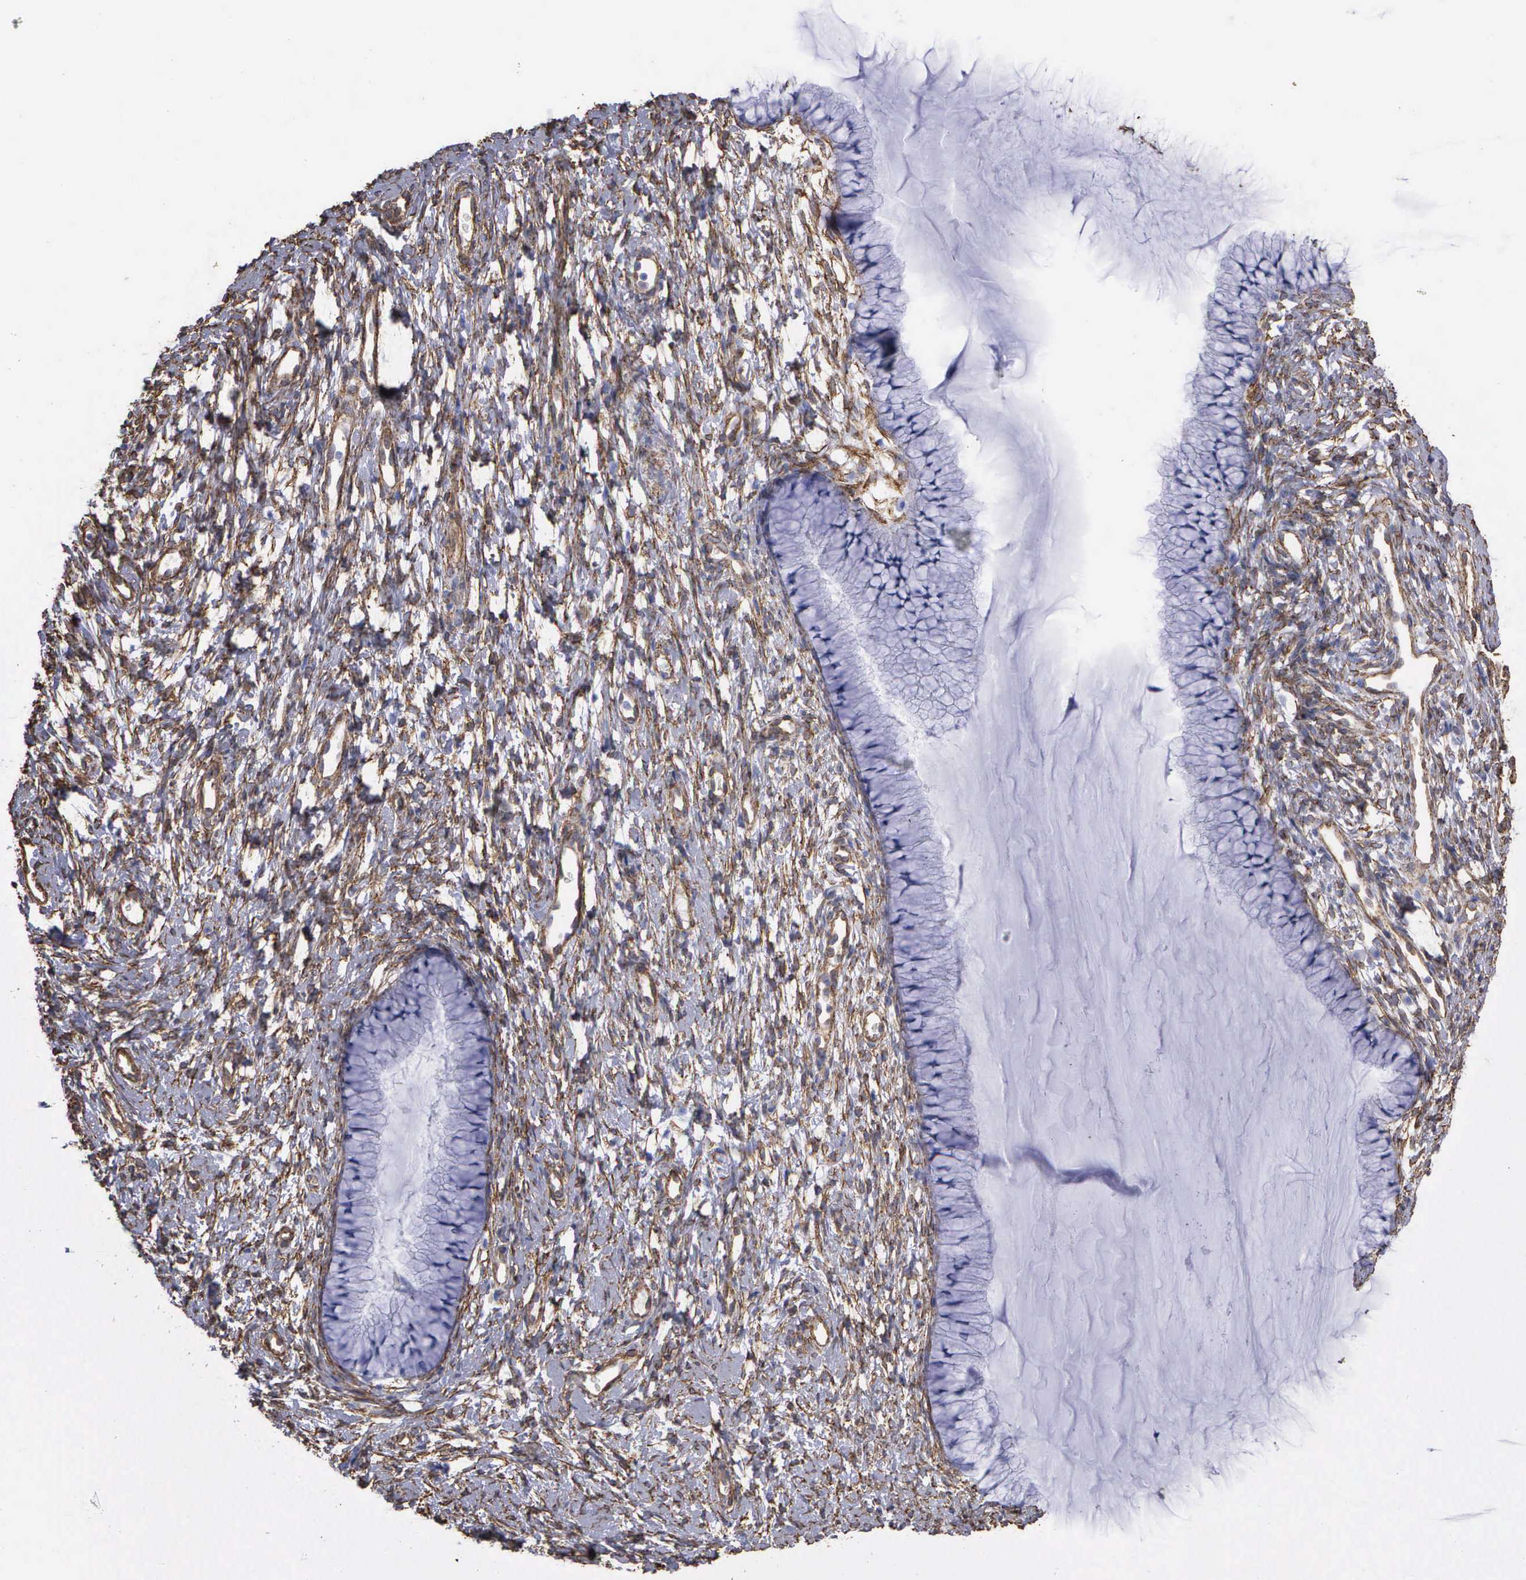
{"staining": {"intensity": "negative", "quantity": "none", "location": "none"}, "tissue": "cervix", "cell_type": "Glandular cells", "image_type": "normal", "snomed": [{"axis": "morphology", "description": "Normal tissue, NOS"}, {"axis": "topography", "description": "Cervix"}], "caption": "An IHC micrograph of unremarkable cervix is shown. There is no staining in glandular cells of cervix. (Stains: DAB (3,3'-diaminobenzidine) IHC with hematoxylin counter stain, Microscopy: brightfield microscopy at high magnification).", "gene": "MAGEB10", "patient": {"sex": "female", "age": 82}}